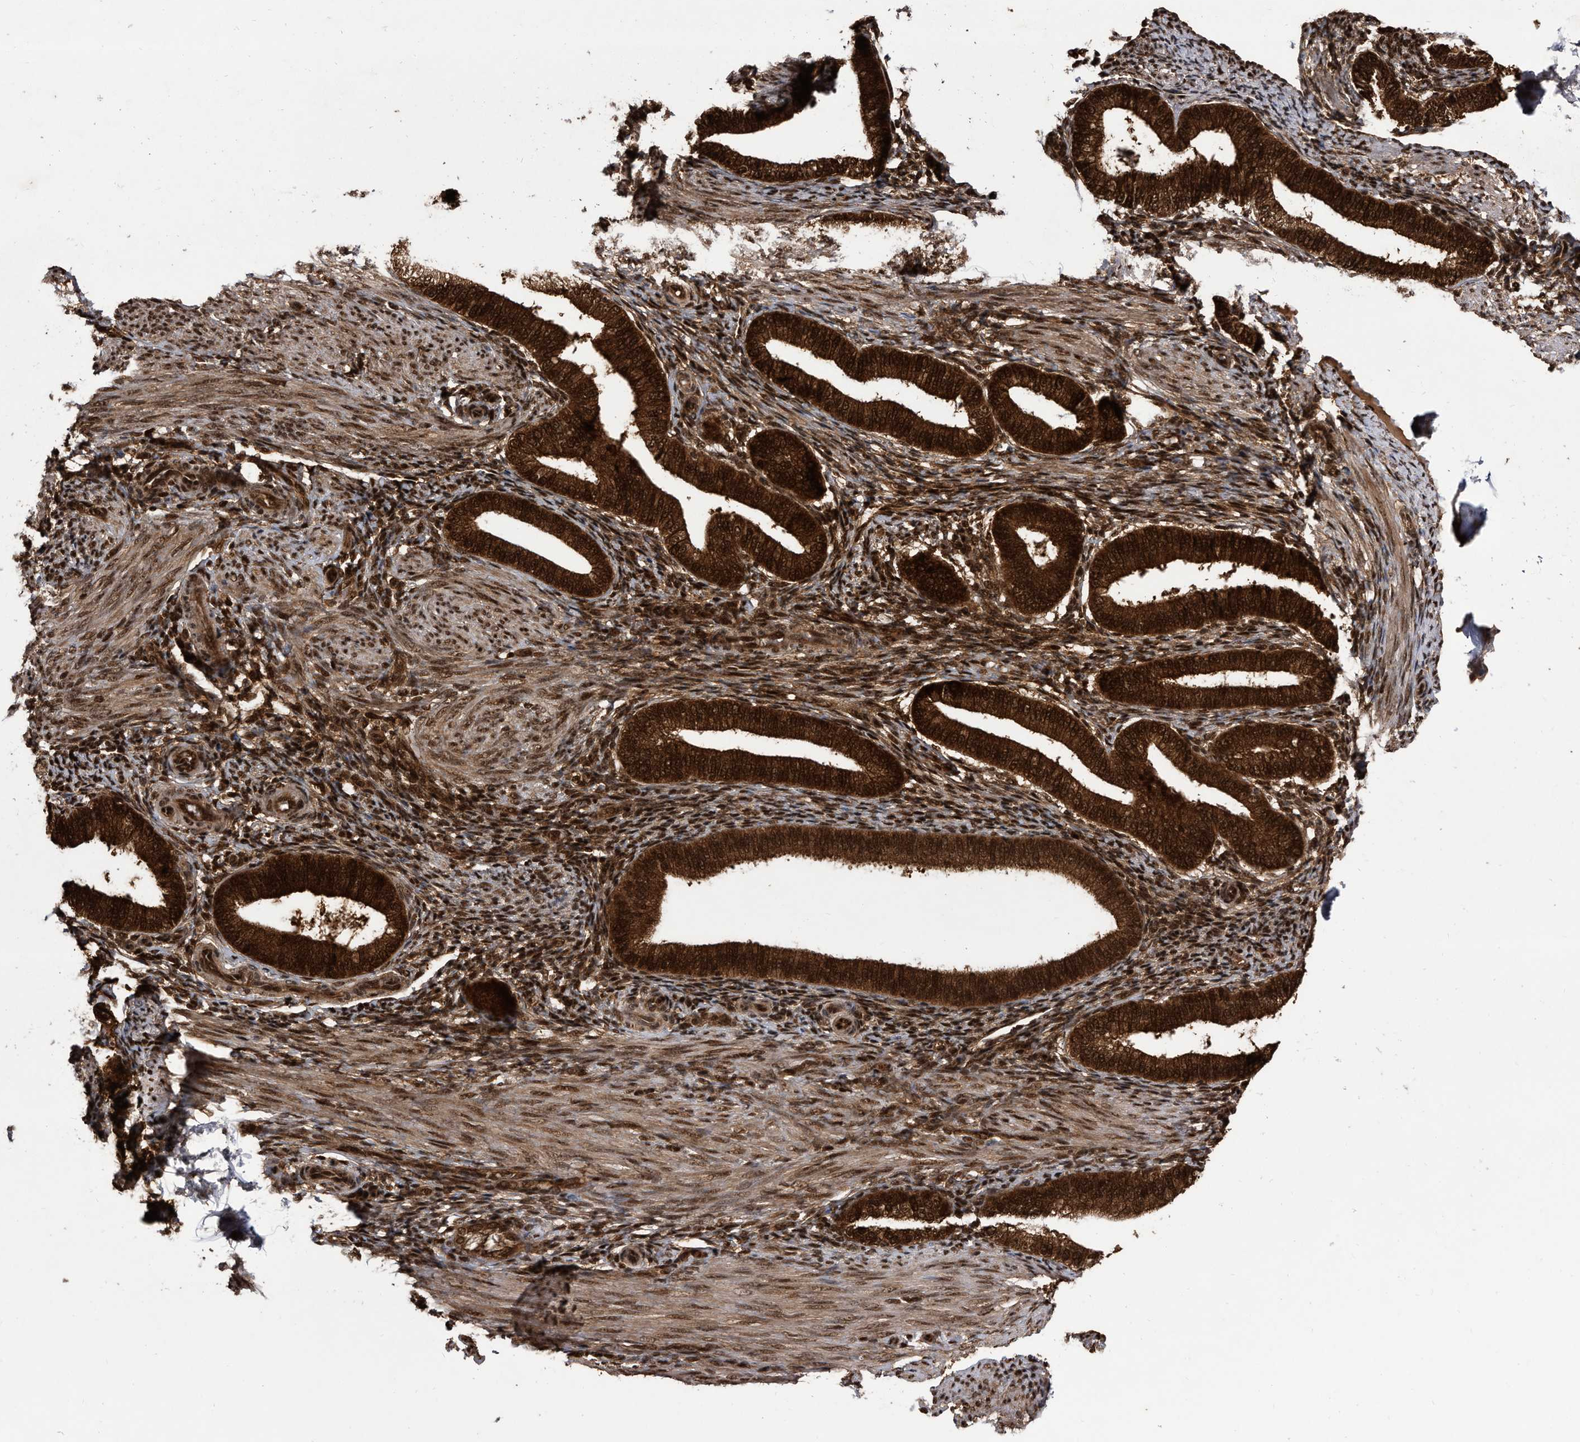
{"staining": {"intensity": "strong", "quantity": ">75%", "location": "nuclear"}, "tissue": "endometrium", "cell_type": "Cells in endometrial stroma", "image_type": "normal", "snomed": [{"axis": "morphology", "description": "Normal tissue, NOS"}, {"axis": "topography", "description": "Endometrium"}], "caption": "Protein positivity by IHC shows strong nuclear expression in about >75% of cells in endometrial stroma in benign endometrium. (DAB = brown stain, brightfield microscopy at high magnification).", "gene": "RAD23B", "patient": {"sex": "female", "age": 39}}